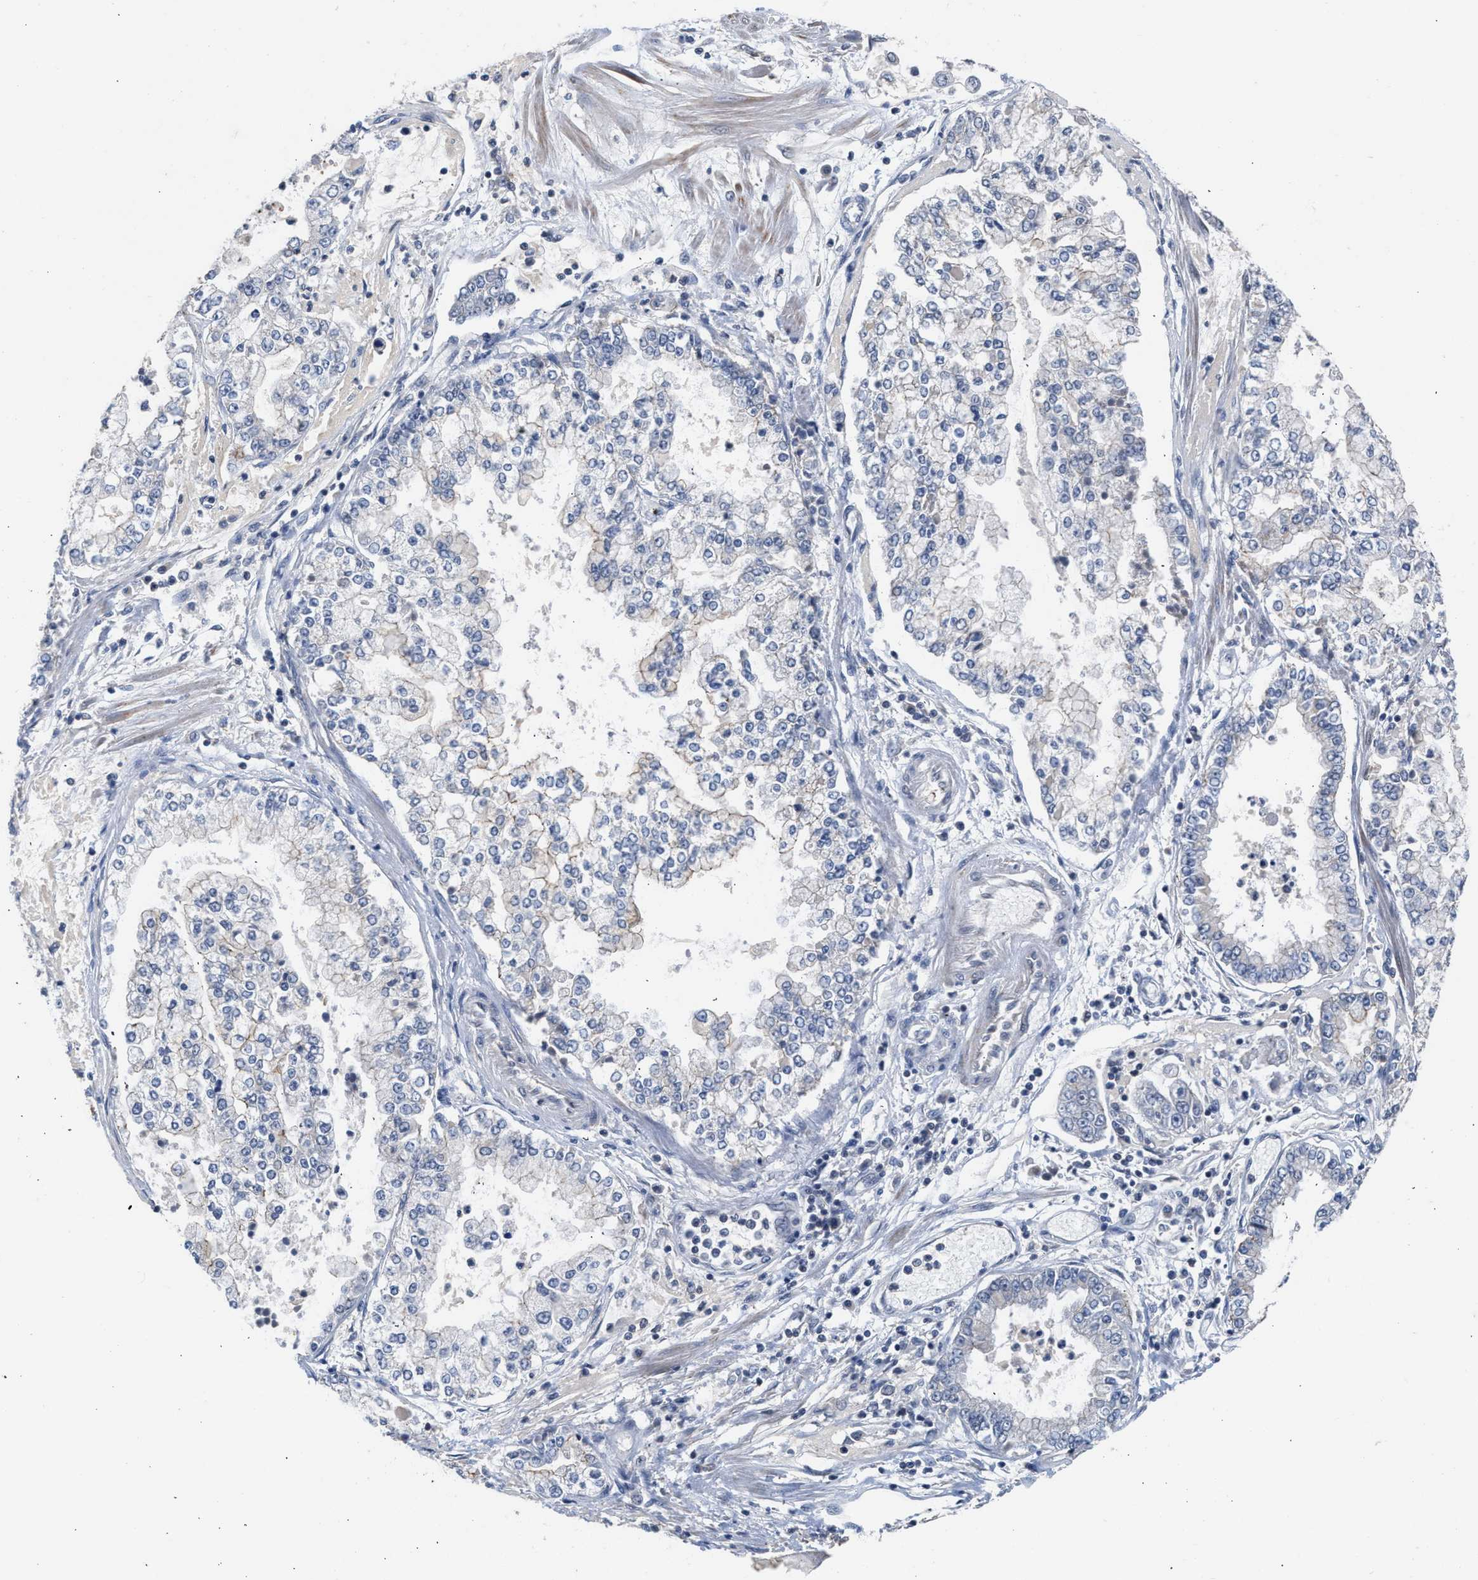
{"staining": {"intensity": "negative", "quantity": "none", "location": "none"}, "tissue": "stomach cancer", "cell_type": "Tumor cells", "image_type": "cancer", "snomed": [{"axis": "morphology", "description": "Adenocarcinoma, NOS"}, {"axis": "topography", "description": "Stomach"}], "caption": "DAB (3,3'-diaminobenzidine) immunohistochemical staining of human stomach cancer displays no significant expression in tumor cells.", "gene": "CSF3R", "patient": {"sex": "male", "age": 76}}